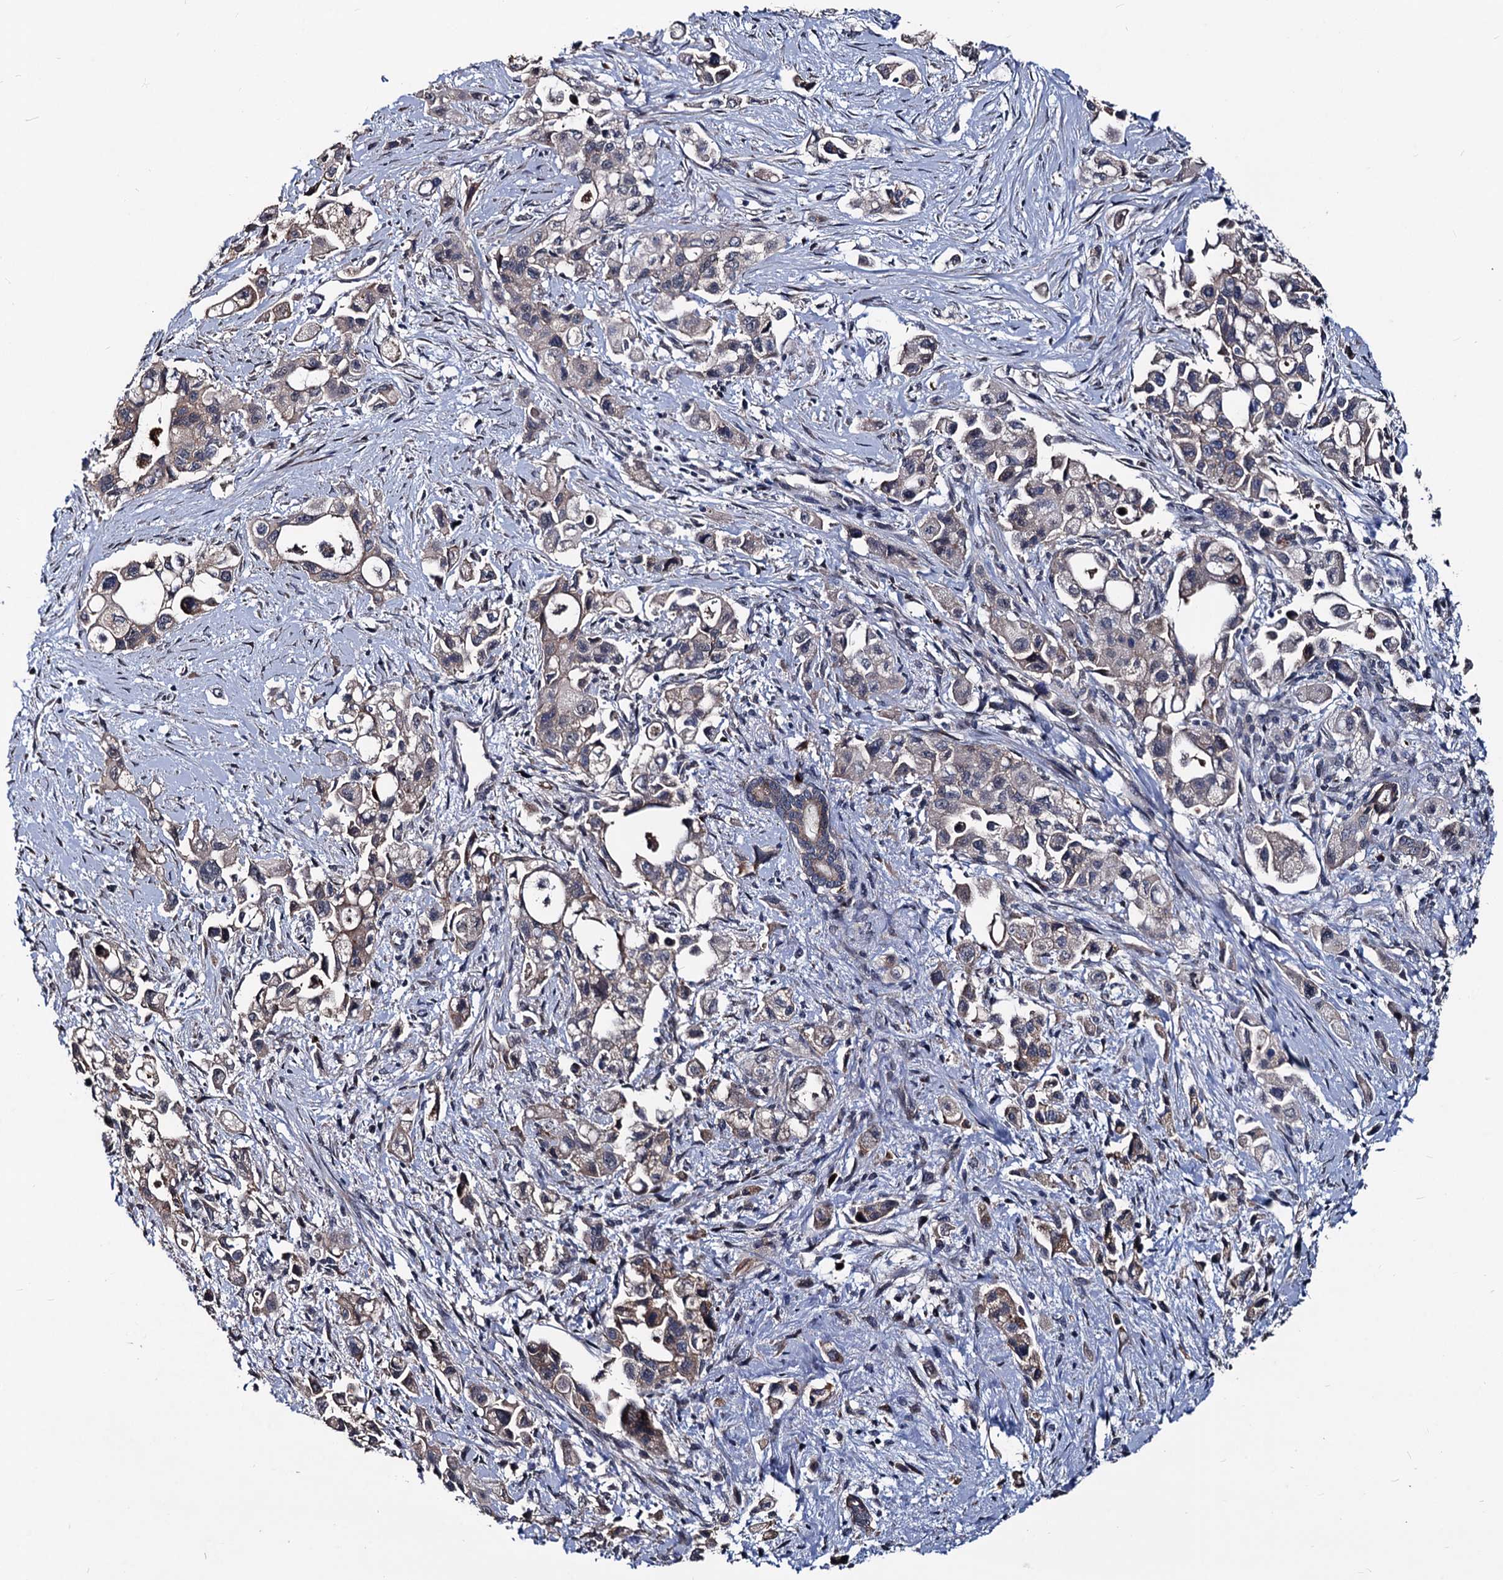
{"staining": {"intensity": "weak", "quantity": "<25%", "location": "cytoplasmic/membranous"}, "tissue": "pancreatic cancer", "cell_type": "Tumor cells", "image_type": "cancer", "snomed": [{"axis": "morphology", "description": "Adenocarcinoma, NOS"}, {"axis": "topography", "description": "Pancreas"}], "caption": "An image of pancreatic adenocarcinoma stained for a protein exhibits no brown staining in tumor cells.", "gene": "SMAGP", "patient": {"sex": "female", "age": 66}}